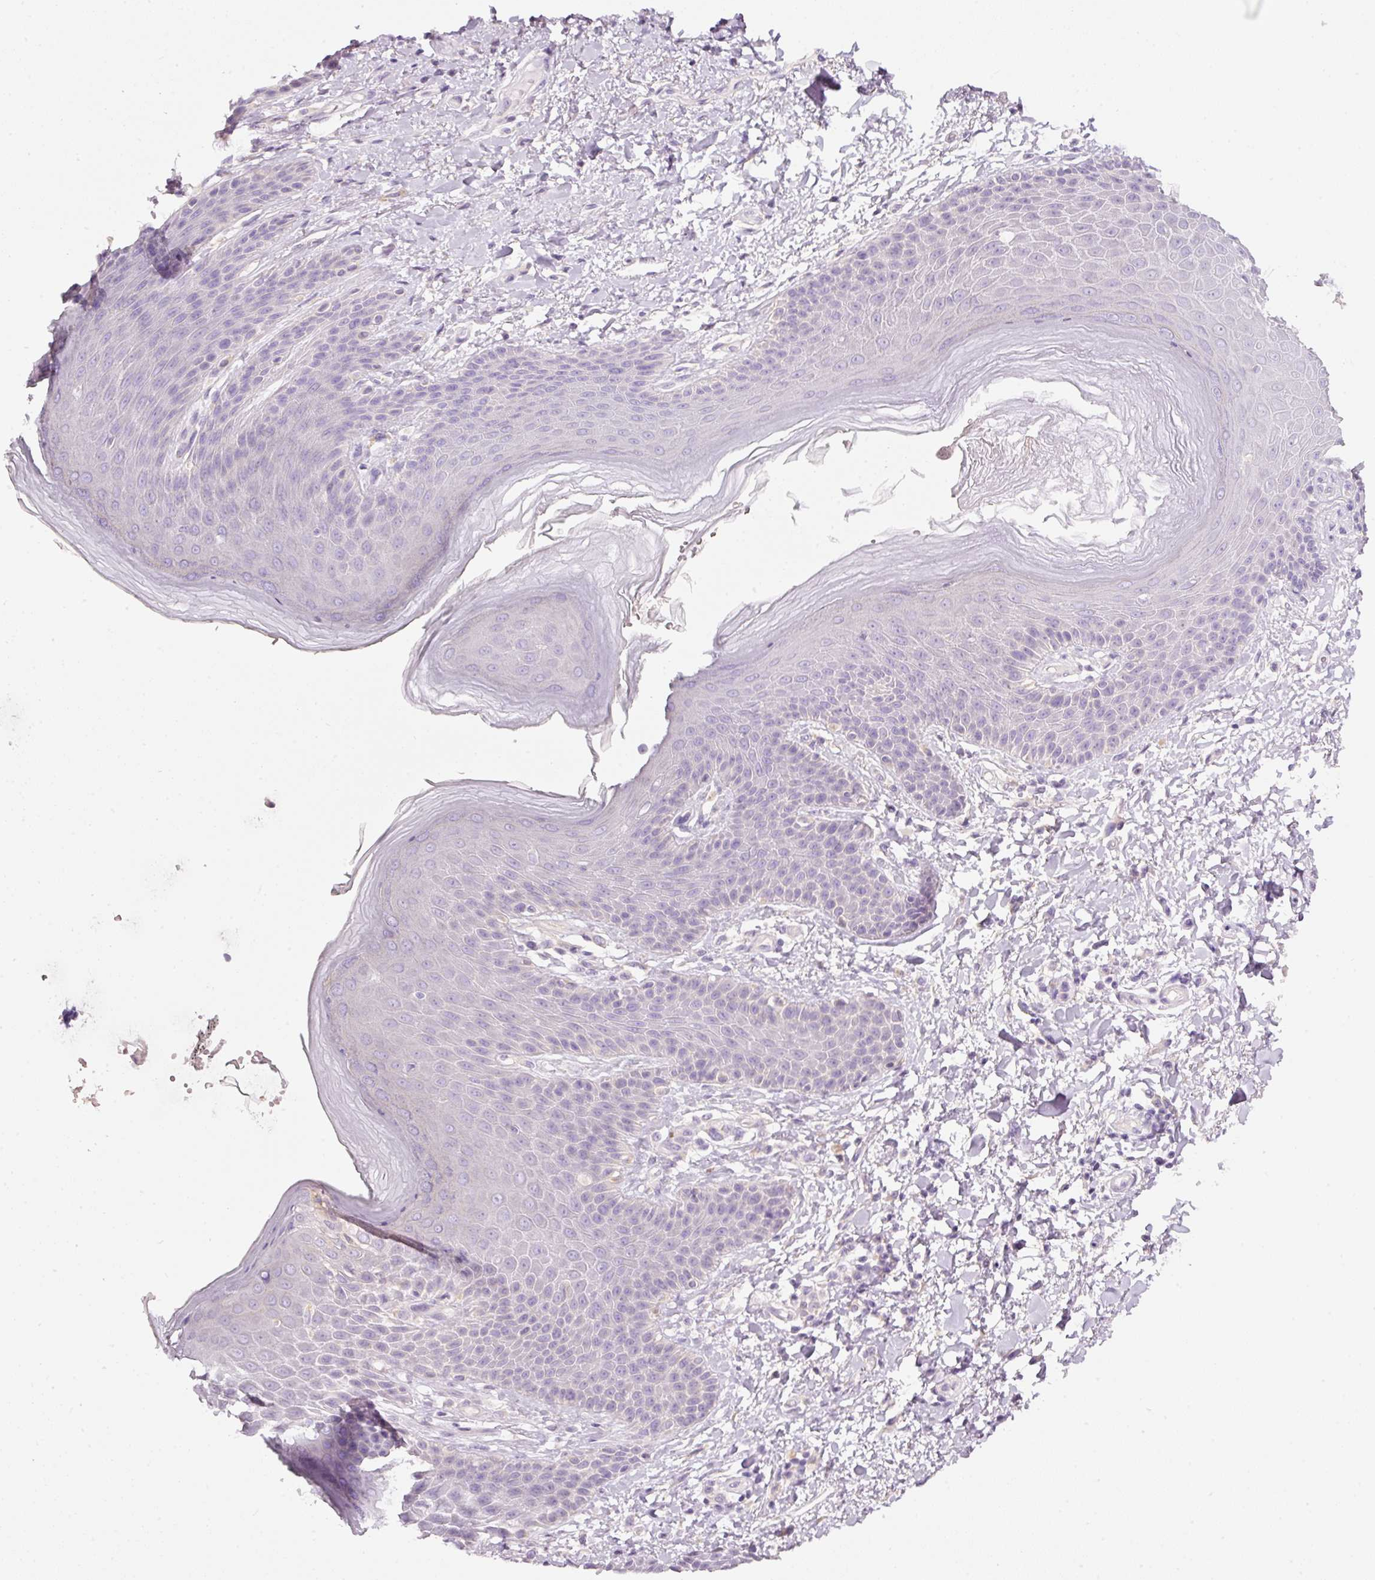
{"staining": {"intensity": "negative", "quantity": "none", "location": "none"}, "tissue": "skin", "cell_type": "Epidermal cells", "image_type": "normal", "snomed": [{"axis": "morphology", "description": "Normal tissue, NOS"}, {"axis": "topography", "description": "Peripheral nerve tissue"}], "caption": "High magnification brightfield microscopy of benign skin stained with DAB (brown) and counterstained with hematoxylin (blue): epidermal cells show no significant positivity.", "gene": "PDXDC1", "patient": {"sex": "male", "age": 51}}